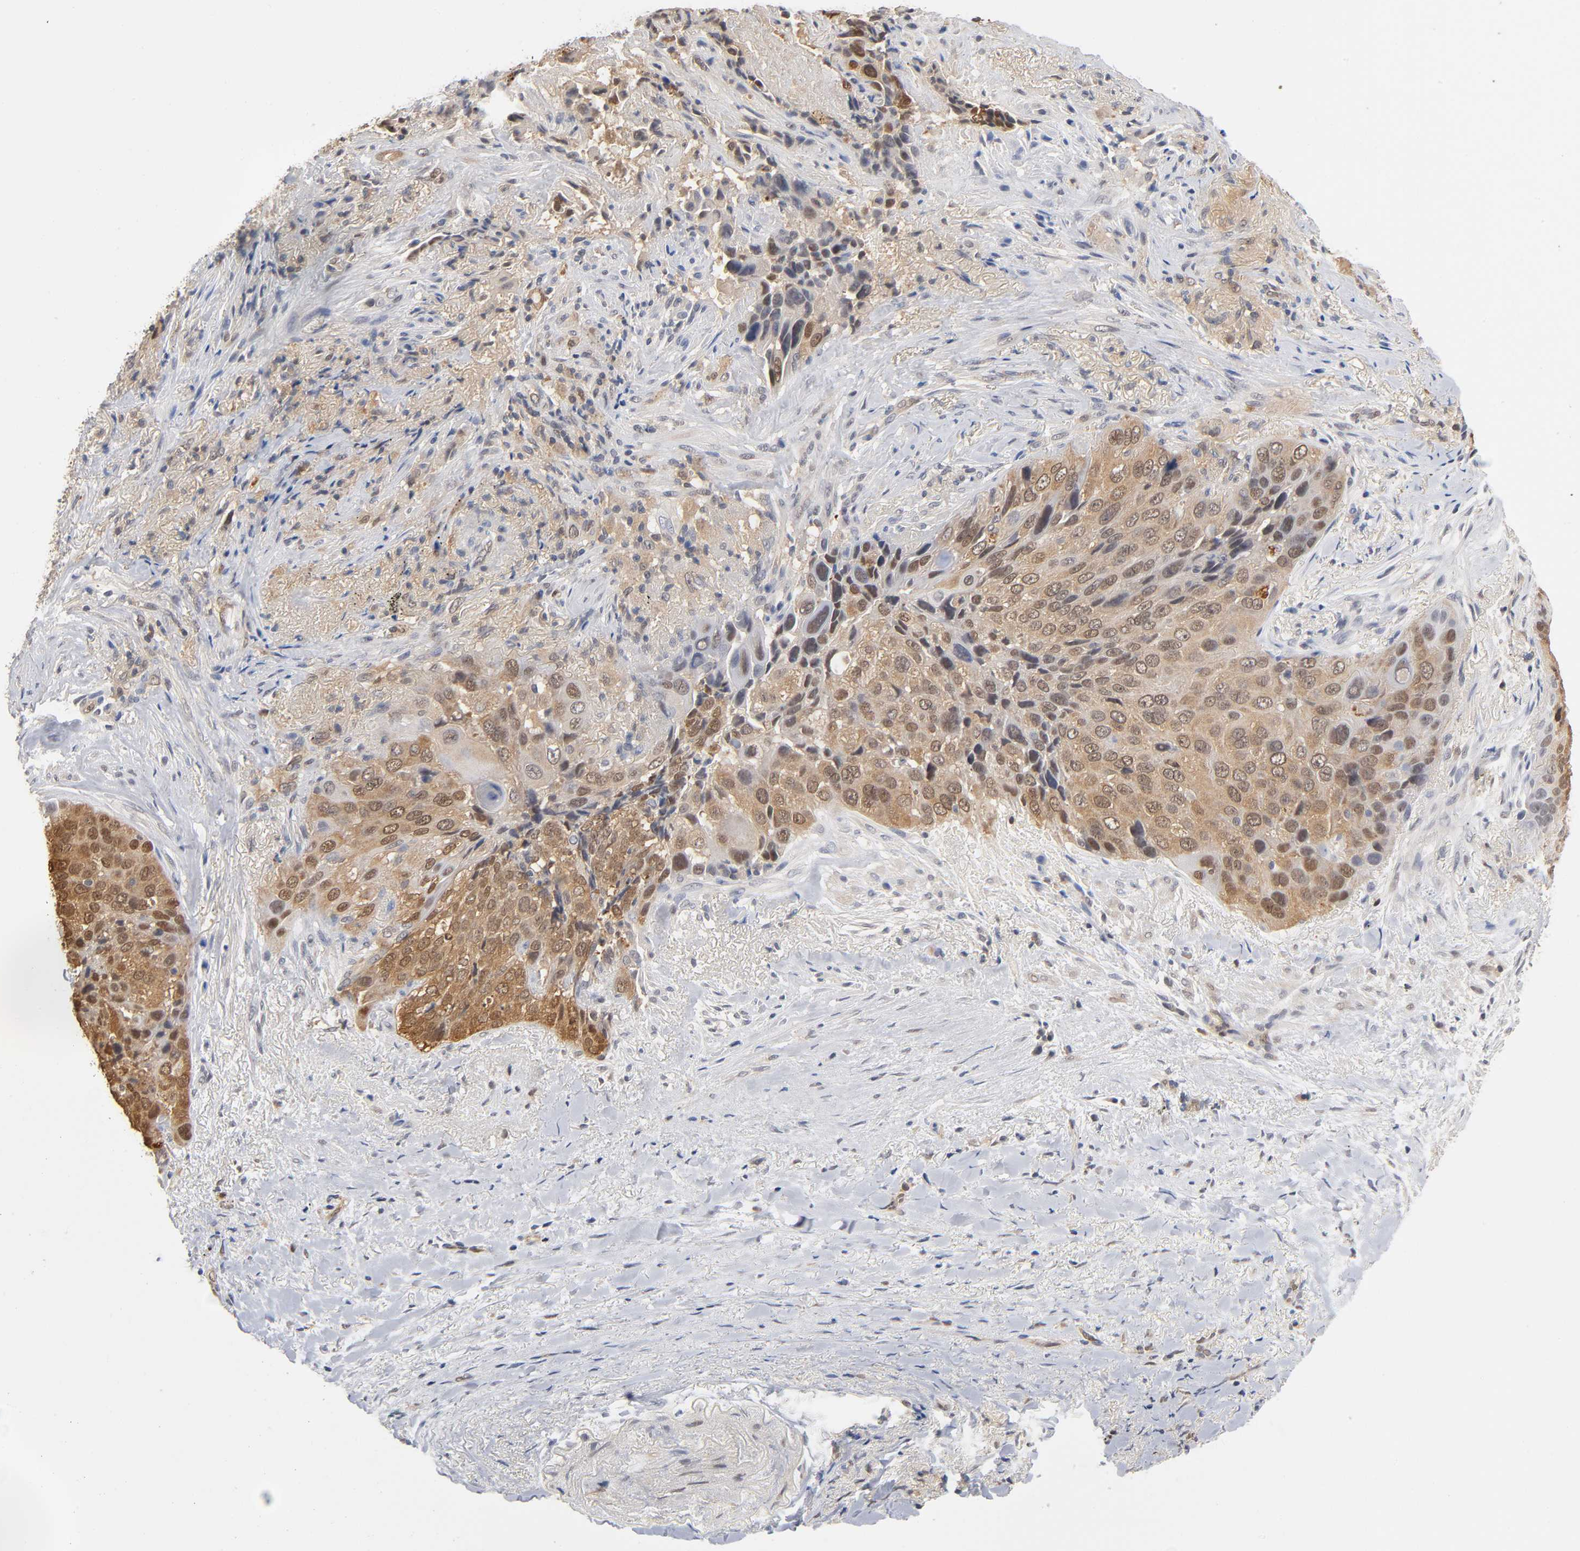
{"staining": {"intensity": "moderate", "quantity": ">75%", "location": "cytoplasmic/membranous"}, "tissue": "lung cancer", "cell_type": "Tumor cells", "image_type": "cancer", "snomed": [{"axis": "morphology", "description": "Squamous cell carcinoma, NOS"}, {"axis": "topography", "description": "Lung"}], "caption": "A medium amount of moderate cytoplasmic/membranous expression is present in approximately >75% of tumor cells in squamous cell carcinoma (lung) tissue.", "gene": "DFFB", "patient": {"sex": "male", "age": 54}}